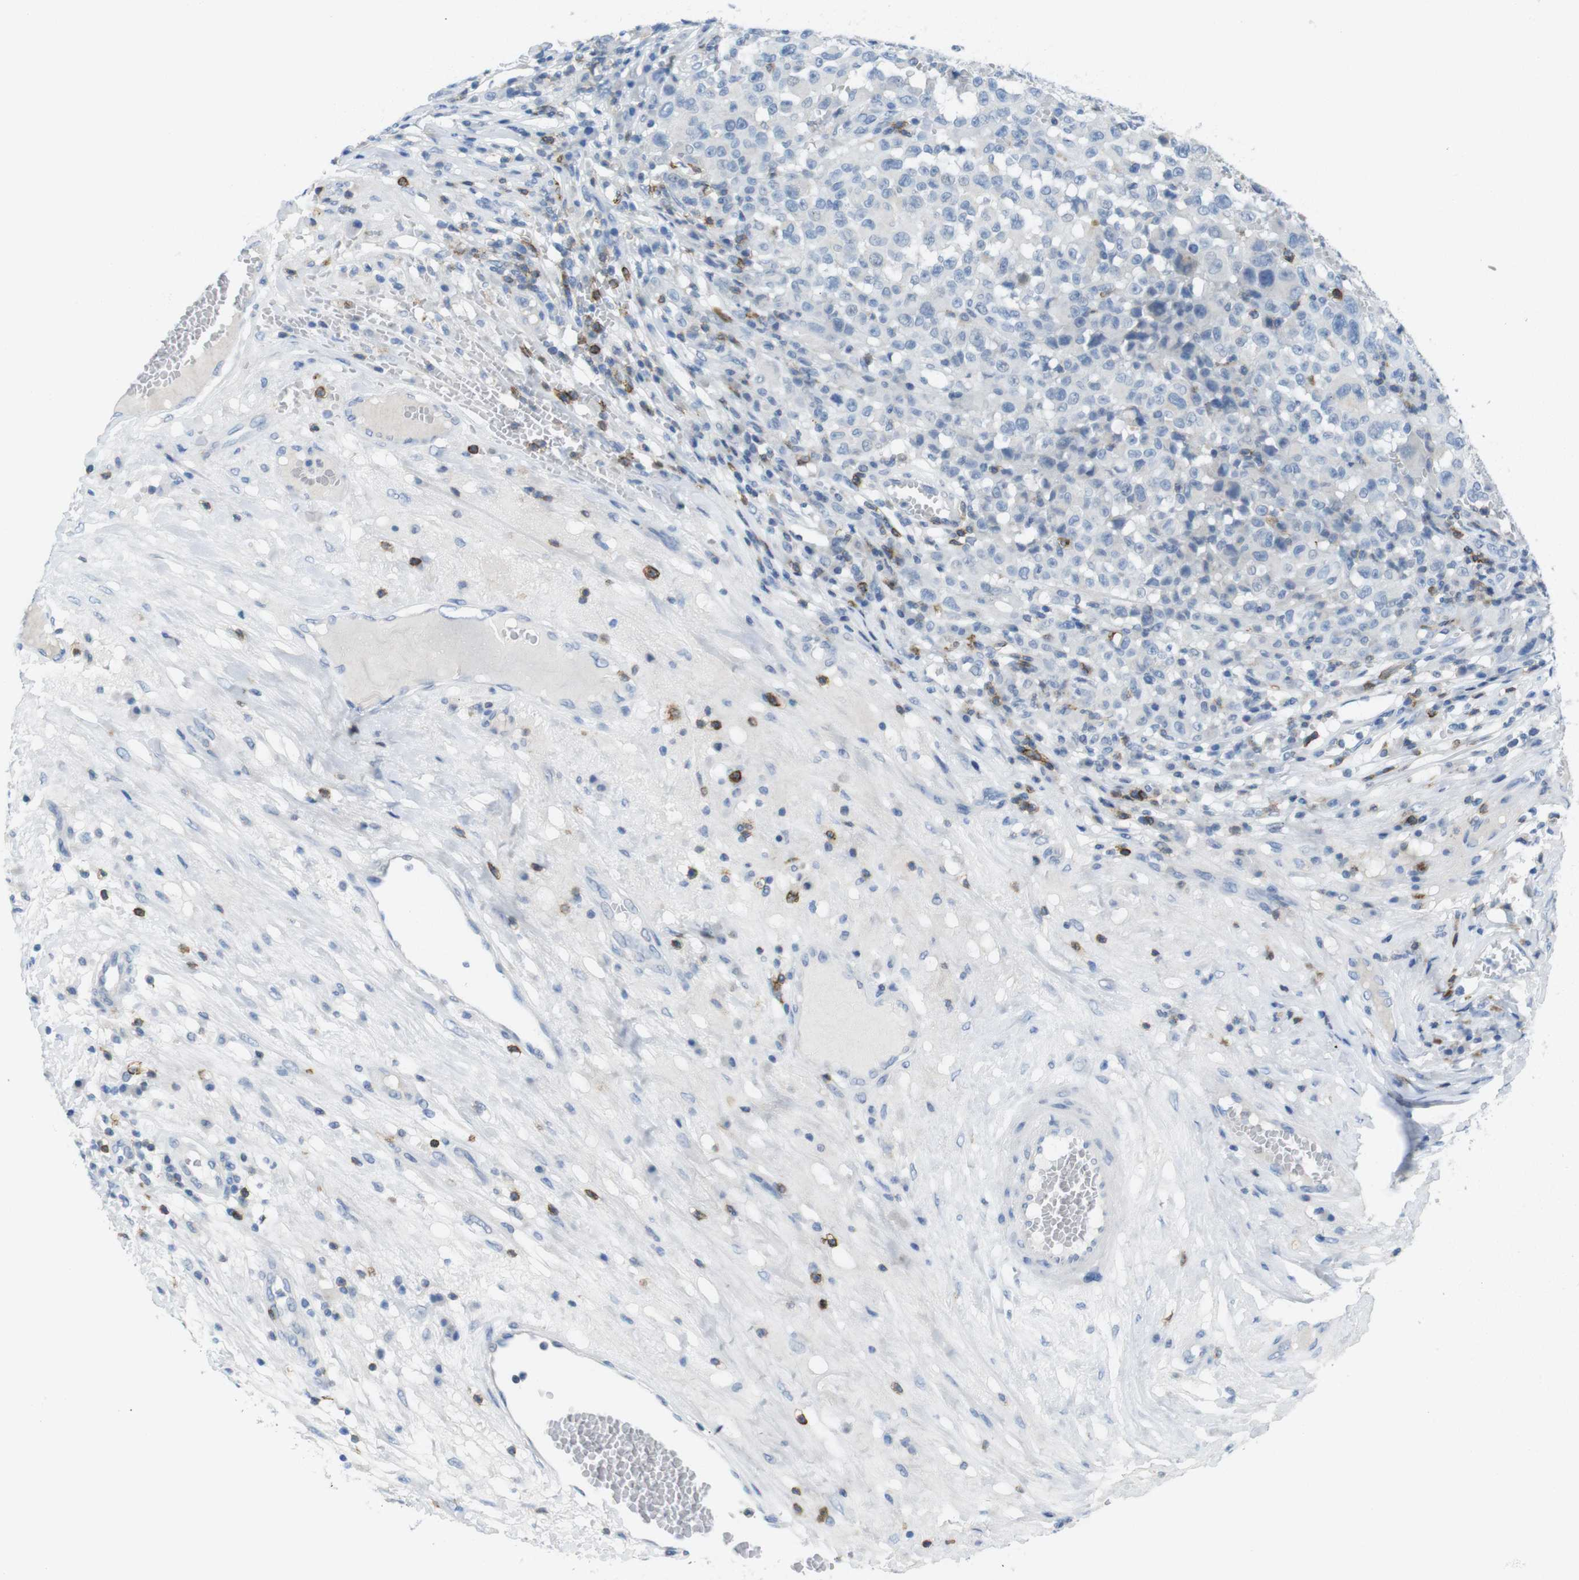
{"staining": {"intensity": "negative", "quantity": "none", "location": "none"}, "tissue": "melanoma", "cell_type": "Tumor cells", "image_type": "cancer", "snomed": [{"axis": "morphology", "description": "Malignant melanoma, NOS"}, {"axis": "topography", "description": "Skin"}], "caption": "IHC histopathology image of neoplastic tissue: human melanoma stained with DAB demonstrates no significant protein expression in tumor cells.", "gene": "CD5", "patient": {"sex": "female", "age": 82}}